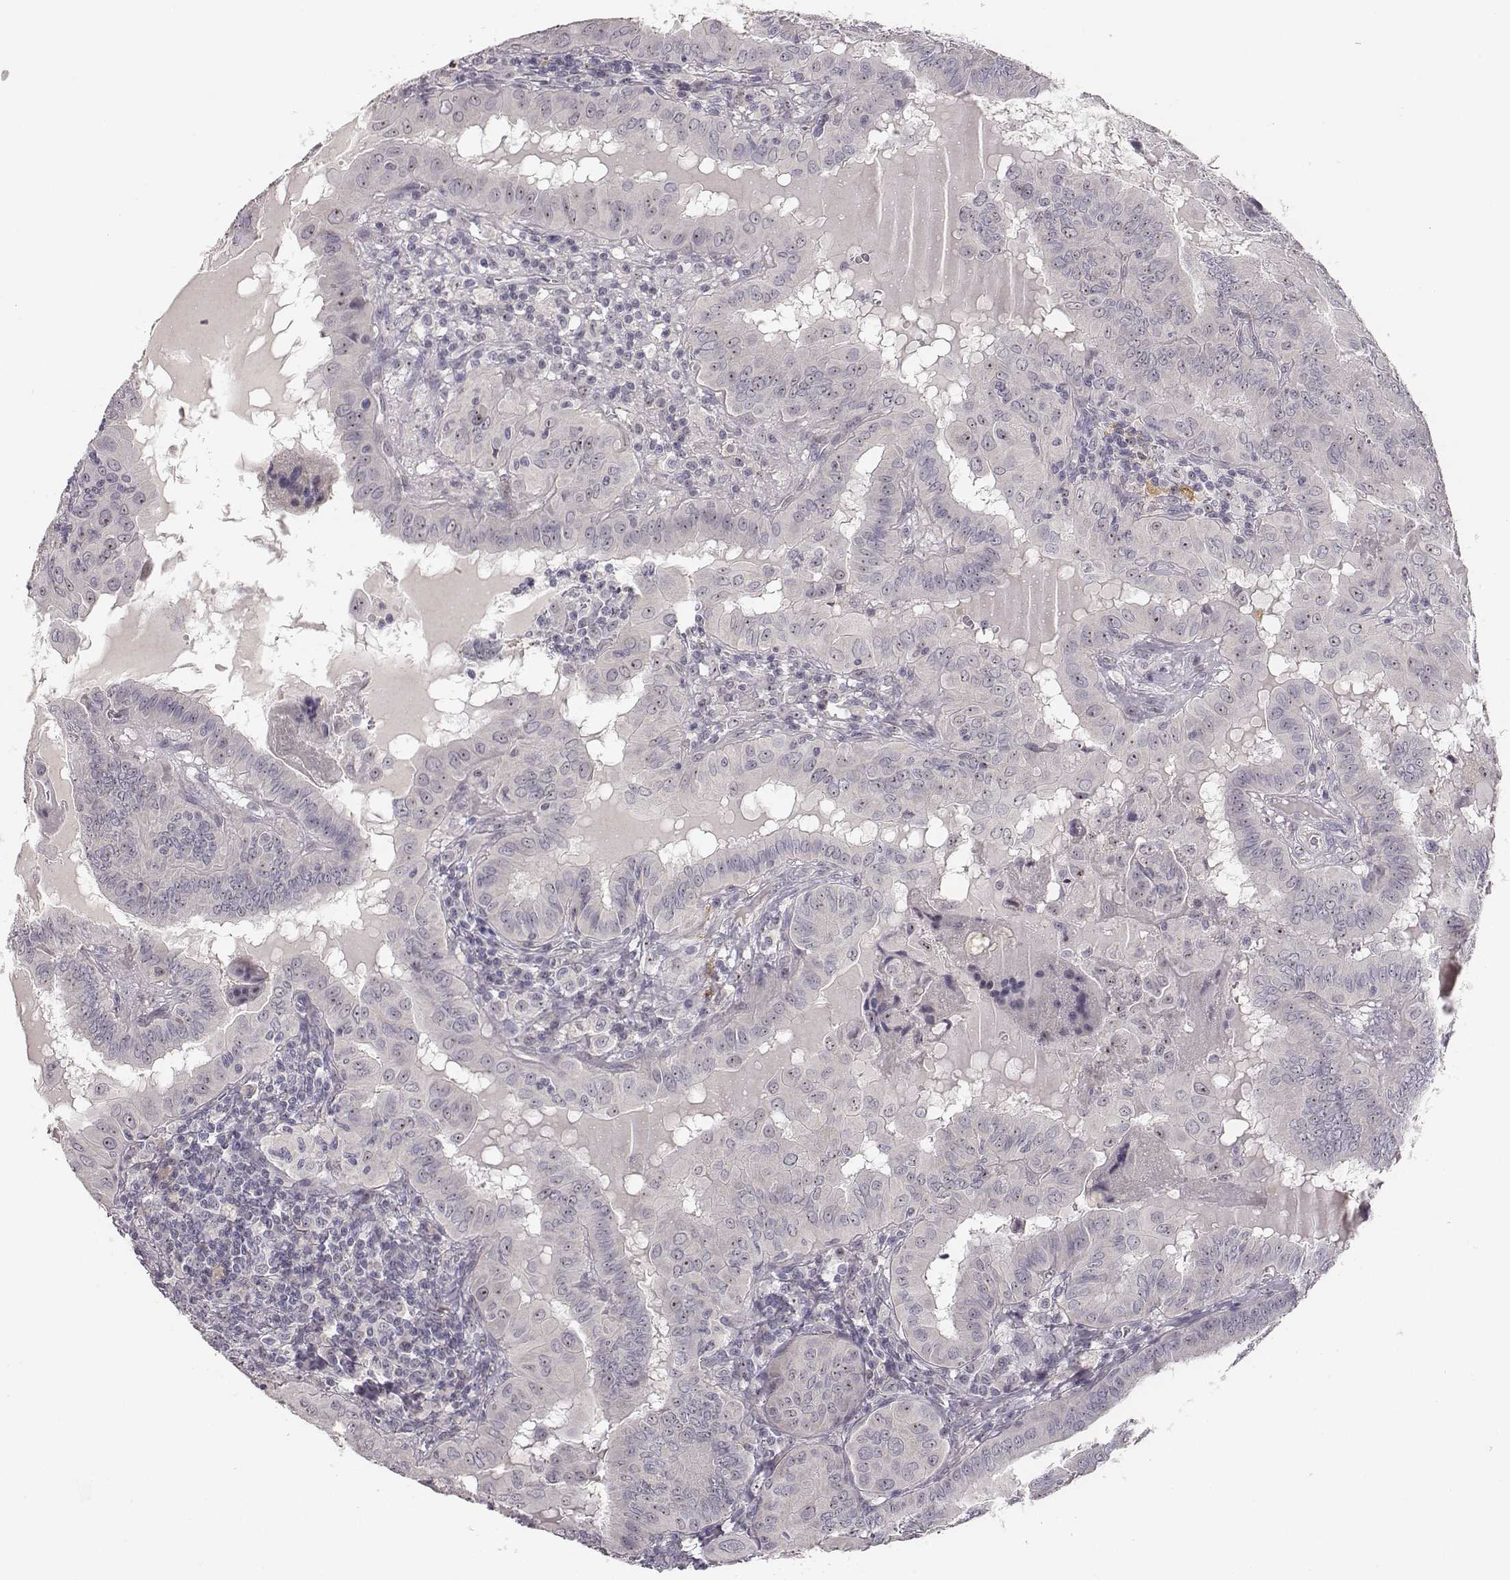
{"staining": {"intensity": "moderate", "quantity": "25%-75%", "location": "nuclear"}, "tissue": "thyroid cancer", "cell_type": "Tumor cells", "image_type": "cancer", "snomed": [{"axis": "morphology", "description": "Papillary adenocarcinoma, NOS"}, {"axis": "topography", "description": "Thyroid gland"}], "caption": "Human thyroid cancer stained with a protein marker displays moderate staining in tumor cells.", "gene": "NIFK", "patient": {"sex": "female", "age": 37}}